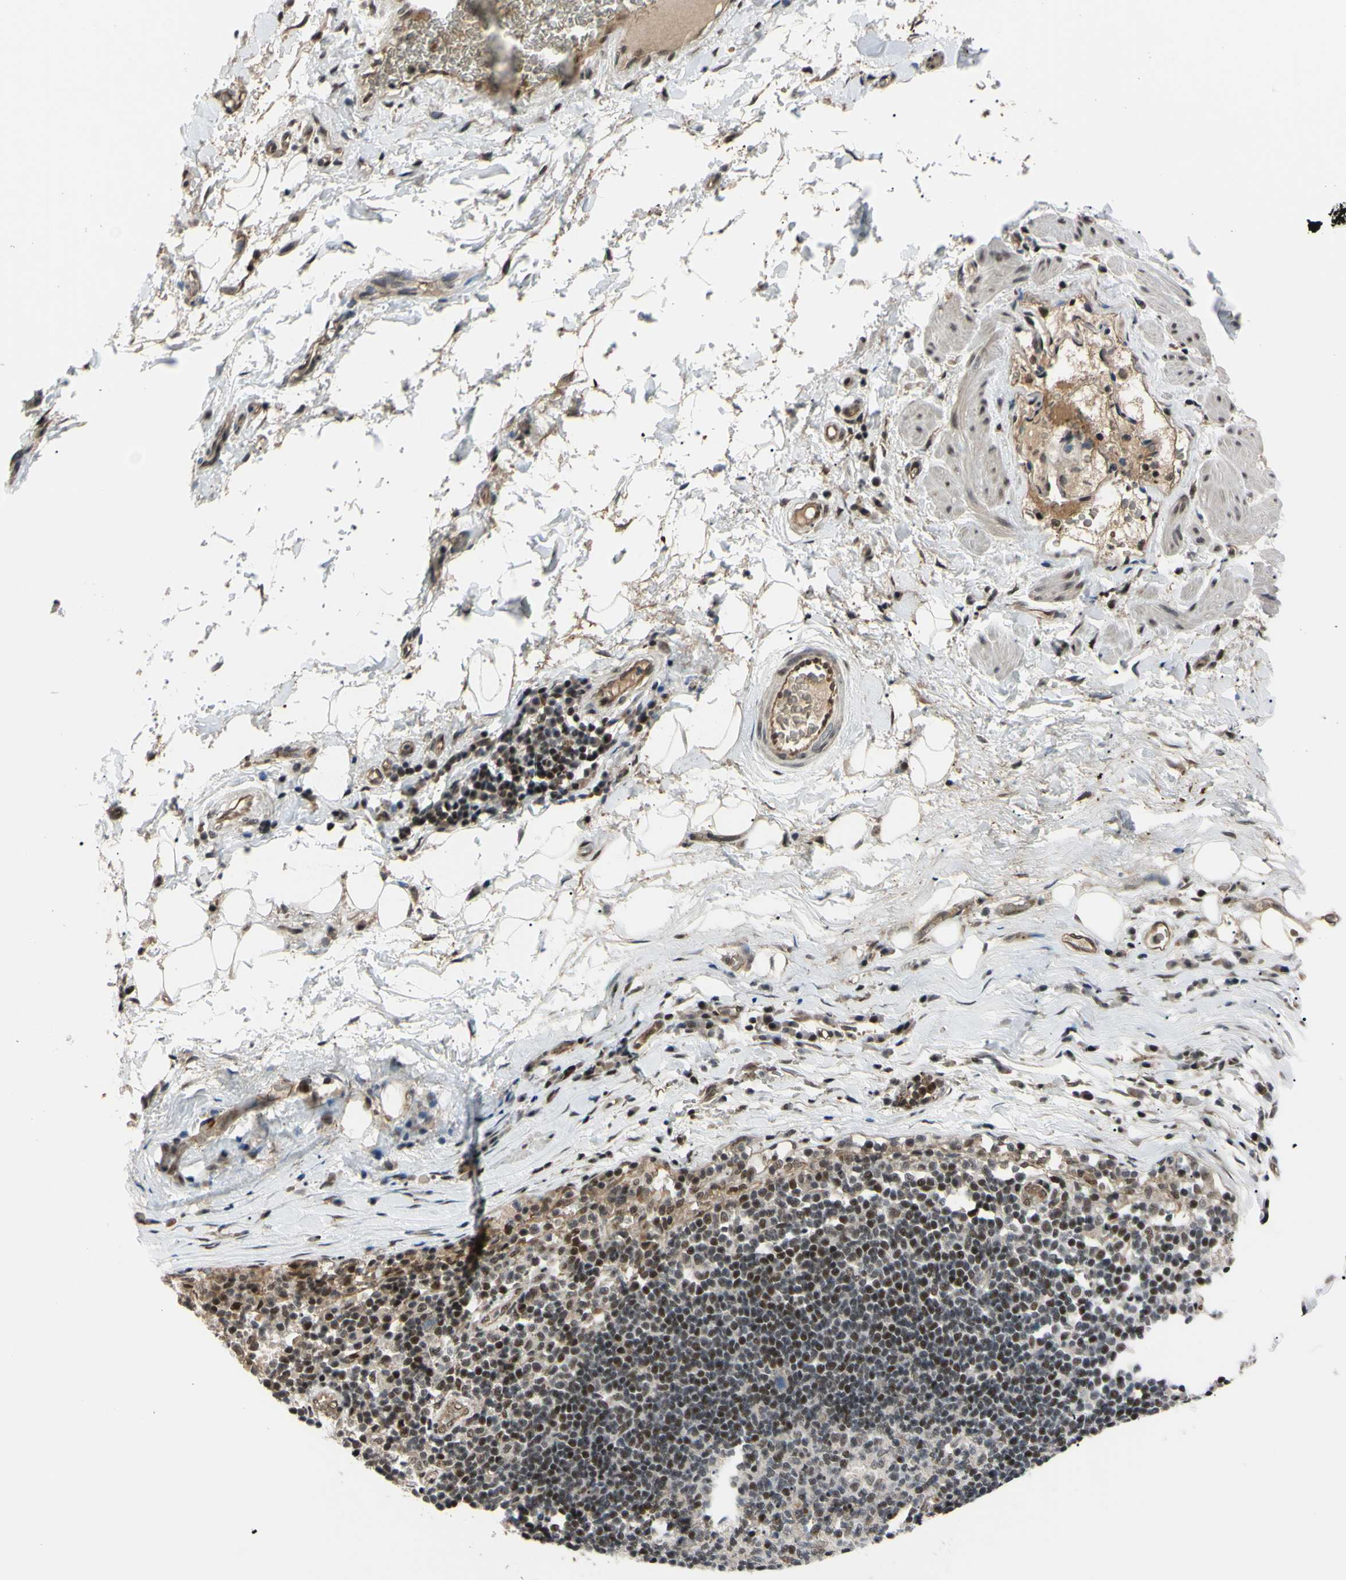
{"staining": {"intensity": "moderate", "quantity": "25%-75%", "location": "cytoplasmic/membranous"}, "tissue": "adipose tissue", "cell_type": "Adipocytes", "image_type": "normal", "snomed": [{"axis": "morphology", "description": "Normal tissue, NOS"}, {"axis": "morphology", "description": "Adenocarcinoma, NOS"}, {"axis": "topography", "description": "Esophagus"}], "caption": "Brown immunohistochemical staining in normal human adipose tissue displays moderate cytoplasmic/membranous staining in about 25%-75% of adipocytes. The protein of interest is shown in brown color, while the nuclei are stained blue.", "gene": "THAP12", "patient": {"sex": "male", "age": 62}}